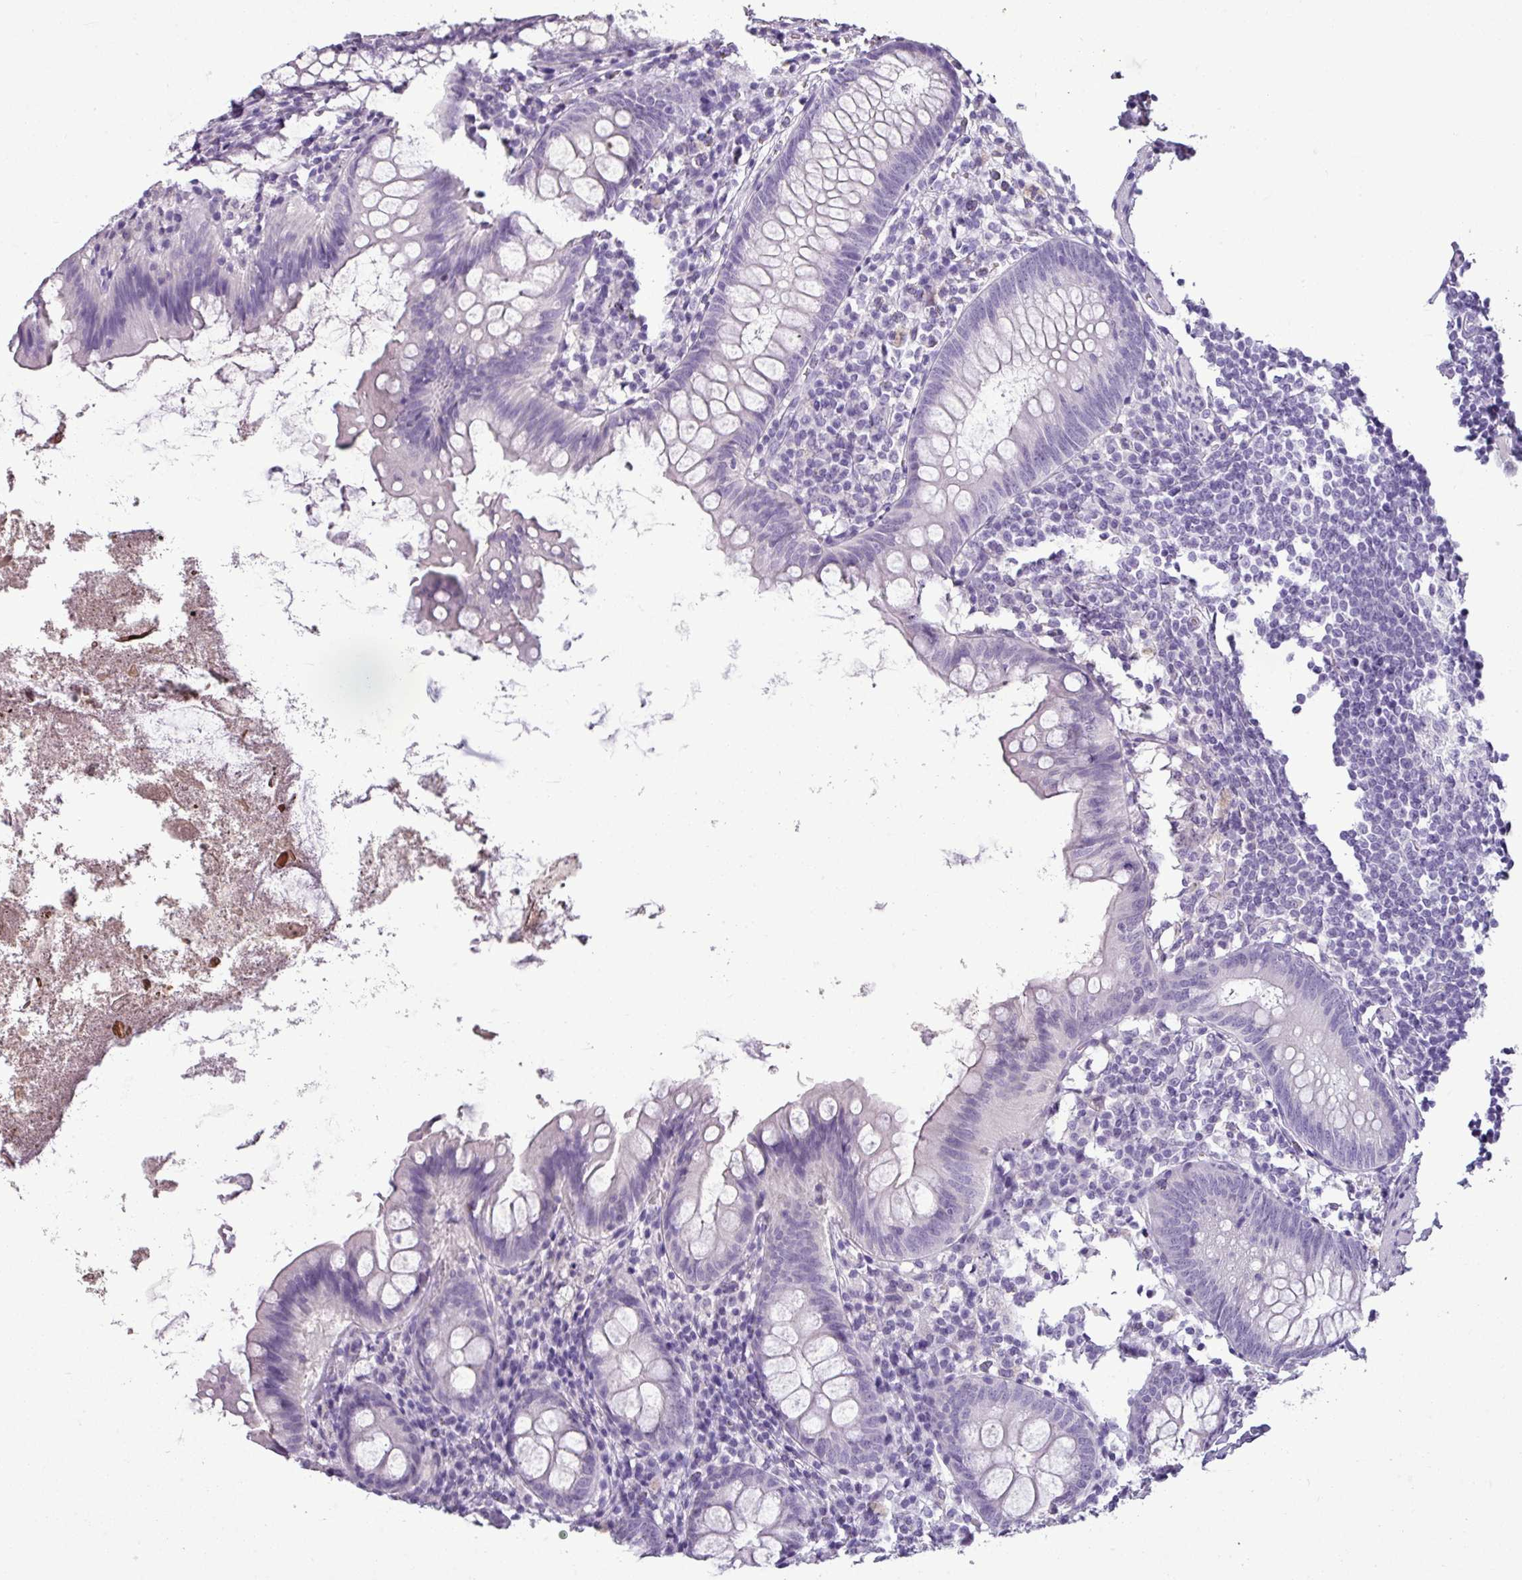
{"staining": {"intensity": "negative", "quantity": "none", "location": "none"}, "tissue": "appendix", "cell_type": "Glandular cells", "image_type": "normal", "snomed": [{"axis": "morphology", "description": "Normal tissue, NOS"}, {"axis": "topography", "description": "Appendix"}], "caption": "High power microscopy photomicrograph of an IHC photomicrograph of benign appendix, revealing no significant expression in glandular cells.", "gene": "TMEM91", "patient": {"sex": "female", "age": 51}}